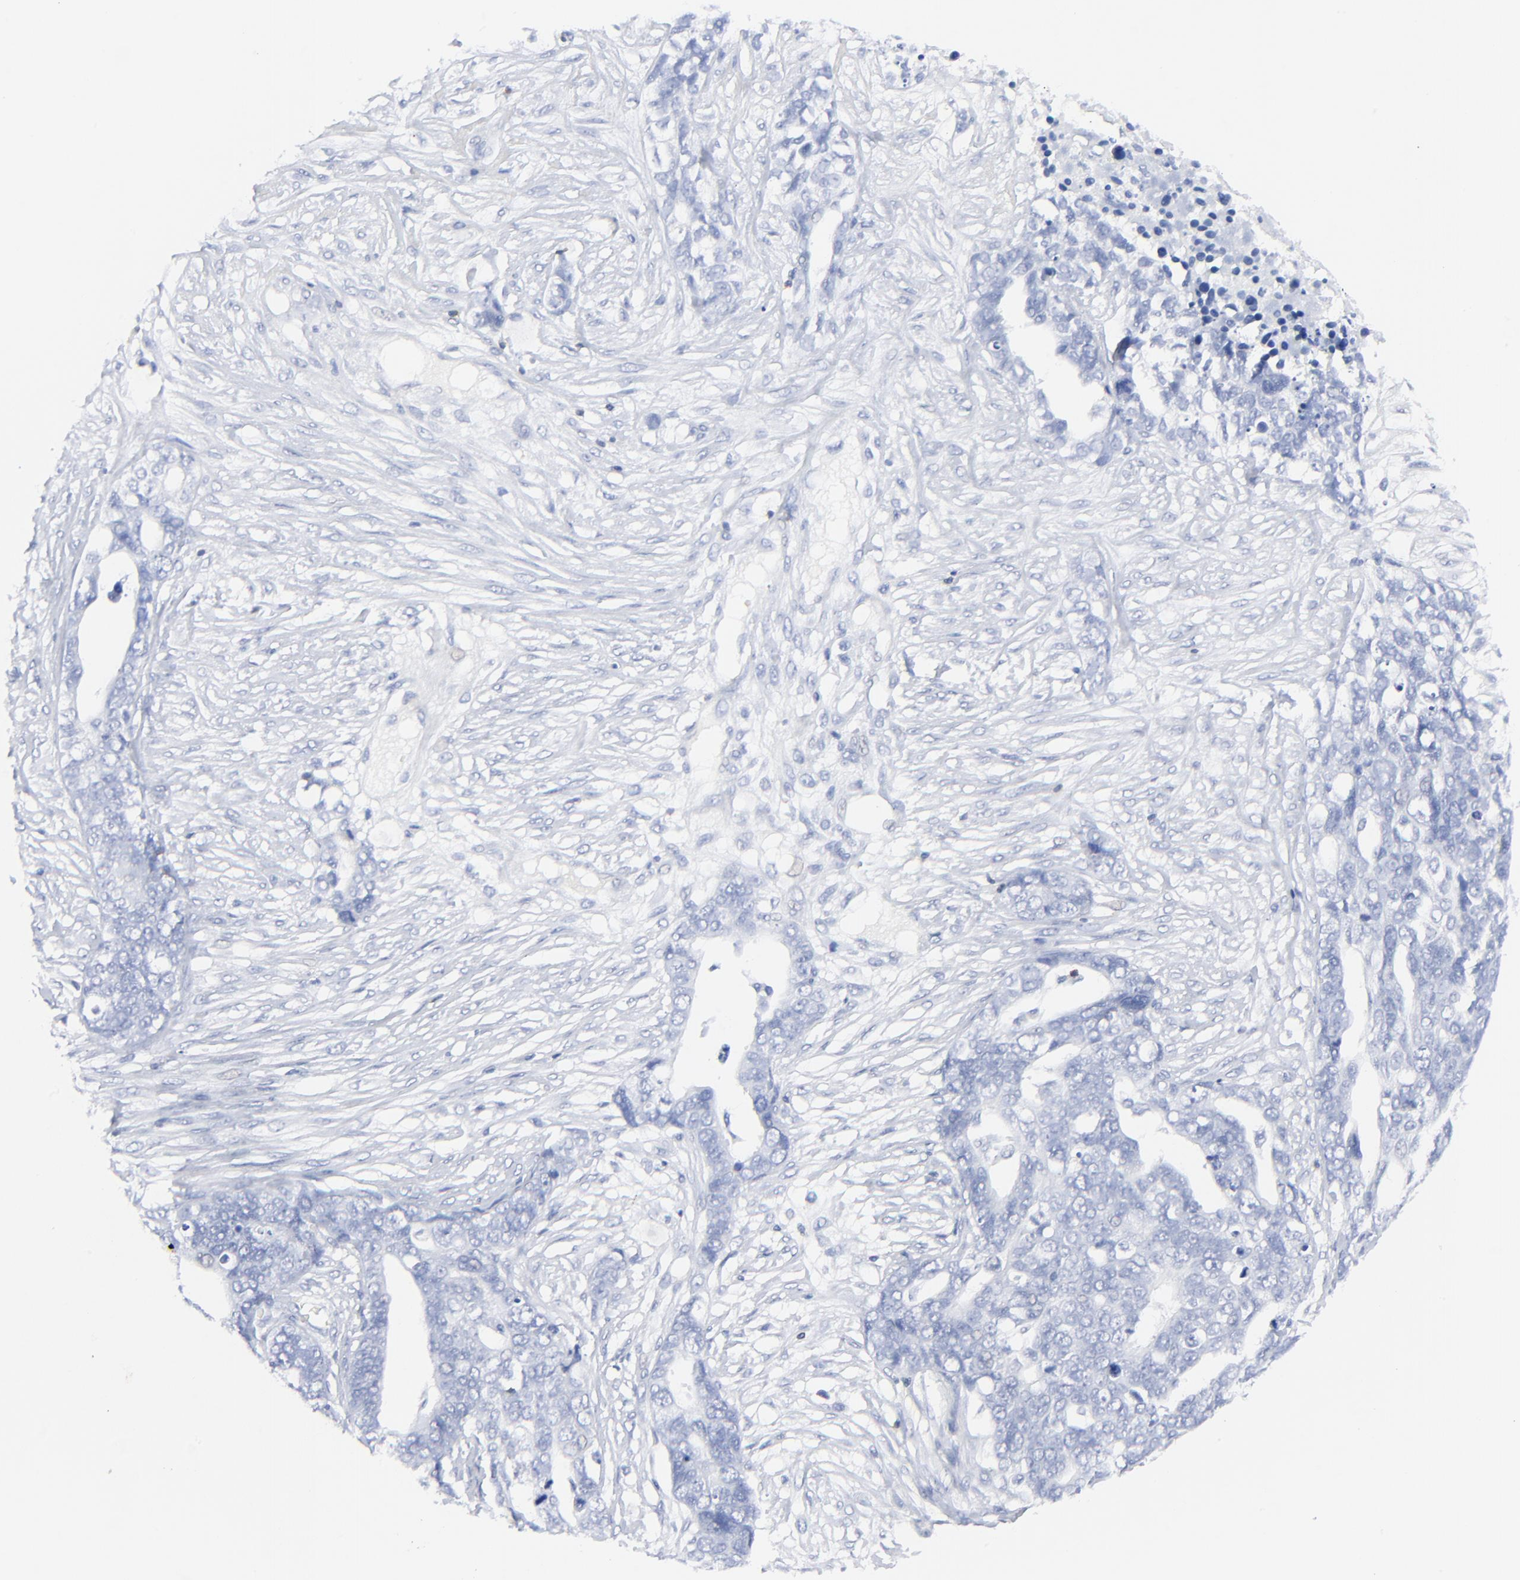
{"staining": {"intensity": "negative", "quantity": "none", "location": "none"}, "tissue": "ovarian cancer", "cell_type": "Tumor cells", "image_type": "cancer", "snomed": [{"axis": "morphology", "description": "Normal tissue, NOS"}, {"axis": "morphology", "description": "Cystadenocarcinoma, serous, NOS"}, {"axis": "topography", "description": "Fallopian tube"}, {"axis": "topography", "description": "Ovary"}], "caption": "Immunohistochemical staining of ovarian cancer demonstrates no significant expression in tumor cells.", "gene": "LCK", "patient": {"sex": "female", "age": 56}}